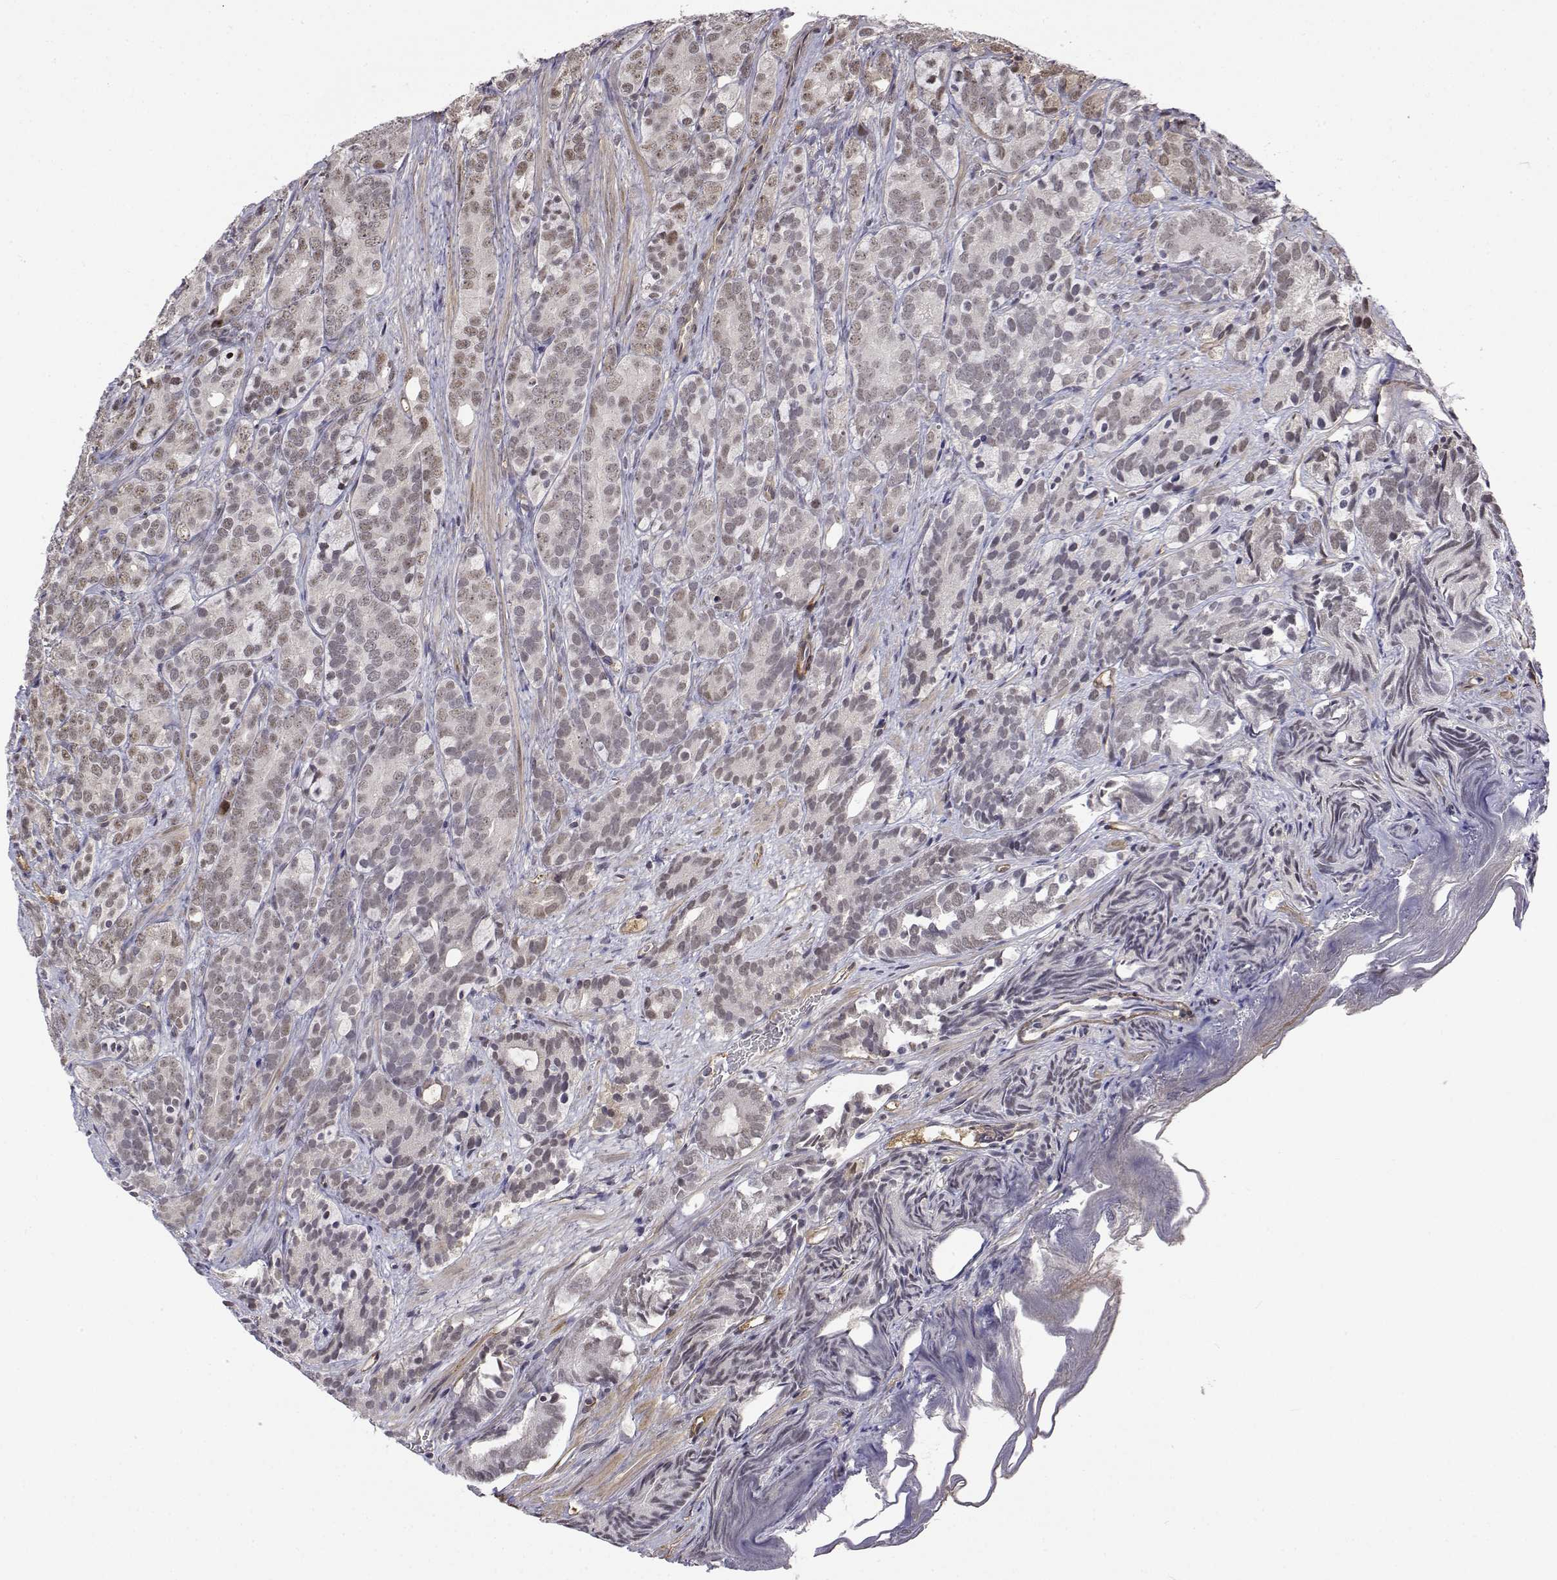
{"staining": {"intensity": "weak", "quantity": "25%-75%", "location": "nuclear"}, "tissue": "prostate cancer", "cell_type": "Tumor cells", "image_type": "cancer", "snomed": [{"axis": "morphology", "description": "Adenocarcinoma, High grade"}, {"axis": "topography", "description": "Prostate"}], "caption": "IHC micrograph of neoplastic tissue: human prostate cancer (adenocarcinoma (high-grade)) stained using immunohistochemistry (IHC) shows low levels of weak protein expression localized specifically in the nuclear of tumor cells, appearing as a nuclear brown color.", "gene": "ITGA7", "patient": {"sex": "male", "age": 84}}